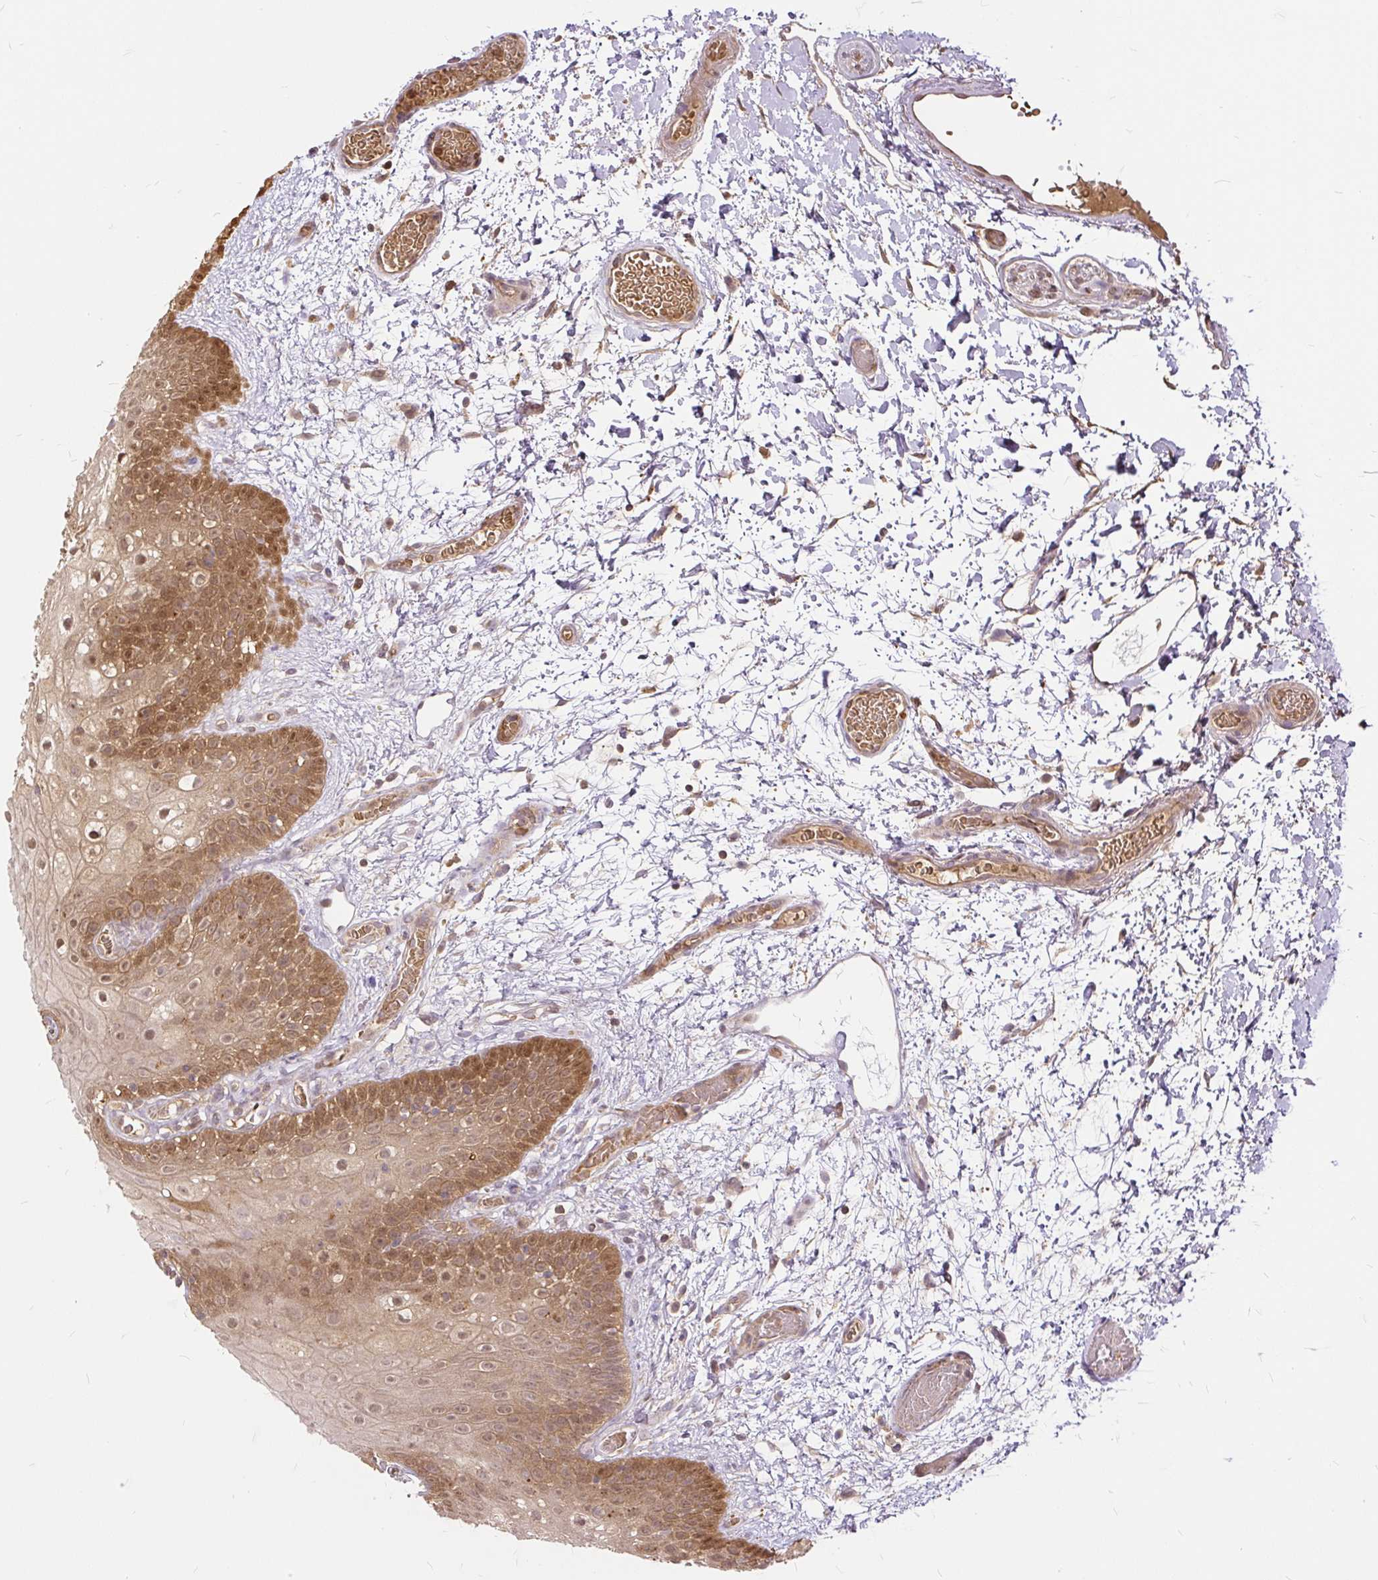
{"staining": {"intensity": "moderate", "quantity": ">75%", "location": "cytoplasmic/membranous,nuclear"}, "tissue": "oral mucosa", "cell_type": "Squamous epithelial cells", "image_type": "normal", "snomed": [{"axis": "morphology", "description": "Normal tissue, NOS"}, {"axis": "morphology", "description": "Squamous cell carcinoma, NOS"}, {"axis": "topography", "description": "Oral tissue"}, {"axis": "topography", "description": "Tounge, NOS"}, {"axis": "topography", "description": "Head-Neck"}], "caption": "Immunohistochemistry (IHC) staining of benign oral mucosa, which exhibits medium levels of moderate cytoplasmic/membranous,nuclear staining in about >75% of squamous epithelial cells indicating moderate cytoplasmic/membranous,nuclear protein expression. The staining was performed using DAB (brown) for protein detection and nuclei were counterstained in hematoxylin (blue).", "gene": "AP5S1", "patient": {"sex": "male", "age": 76}}